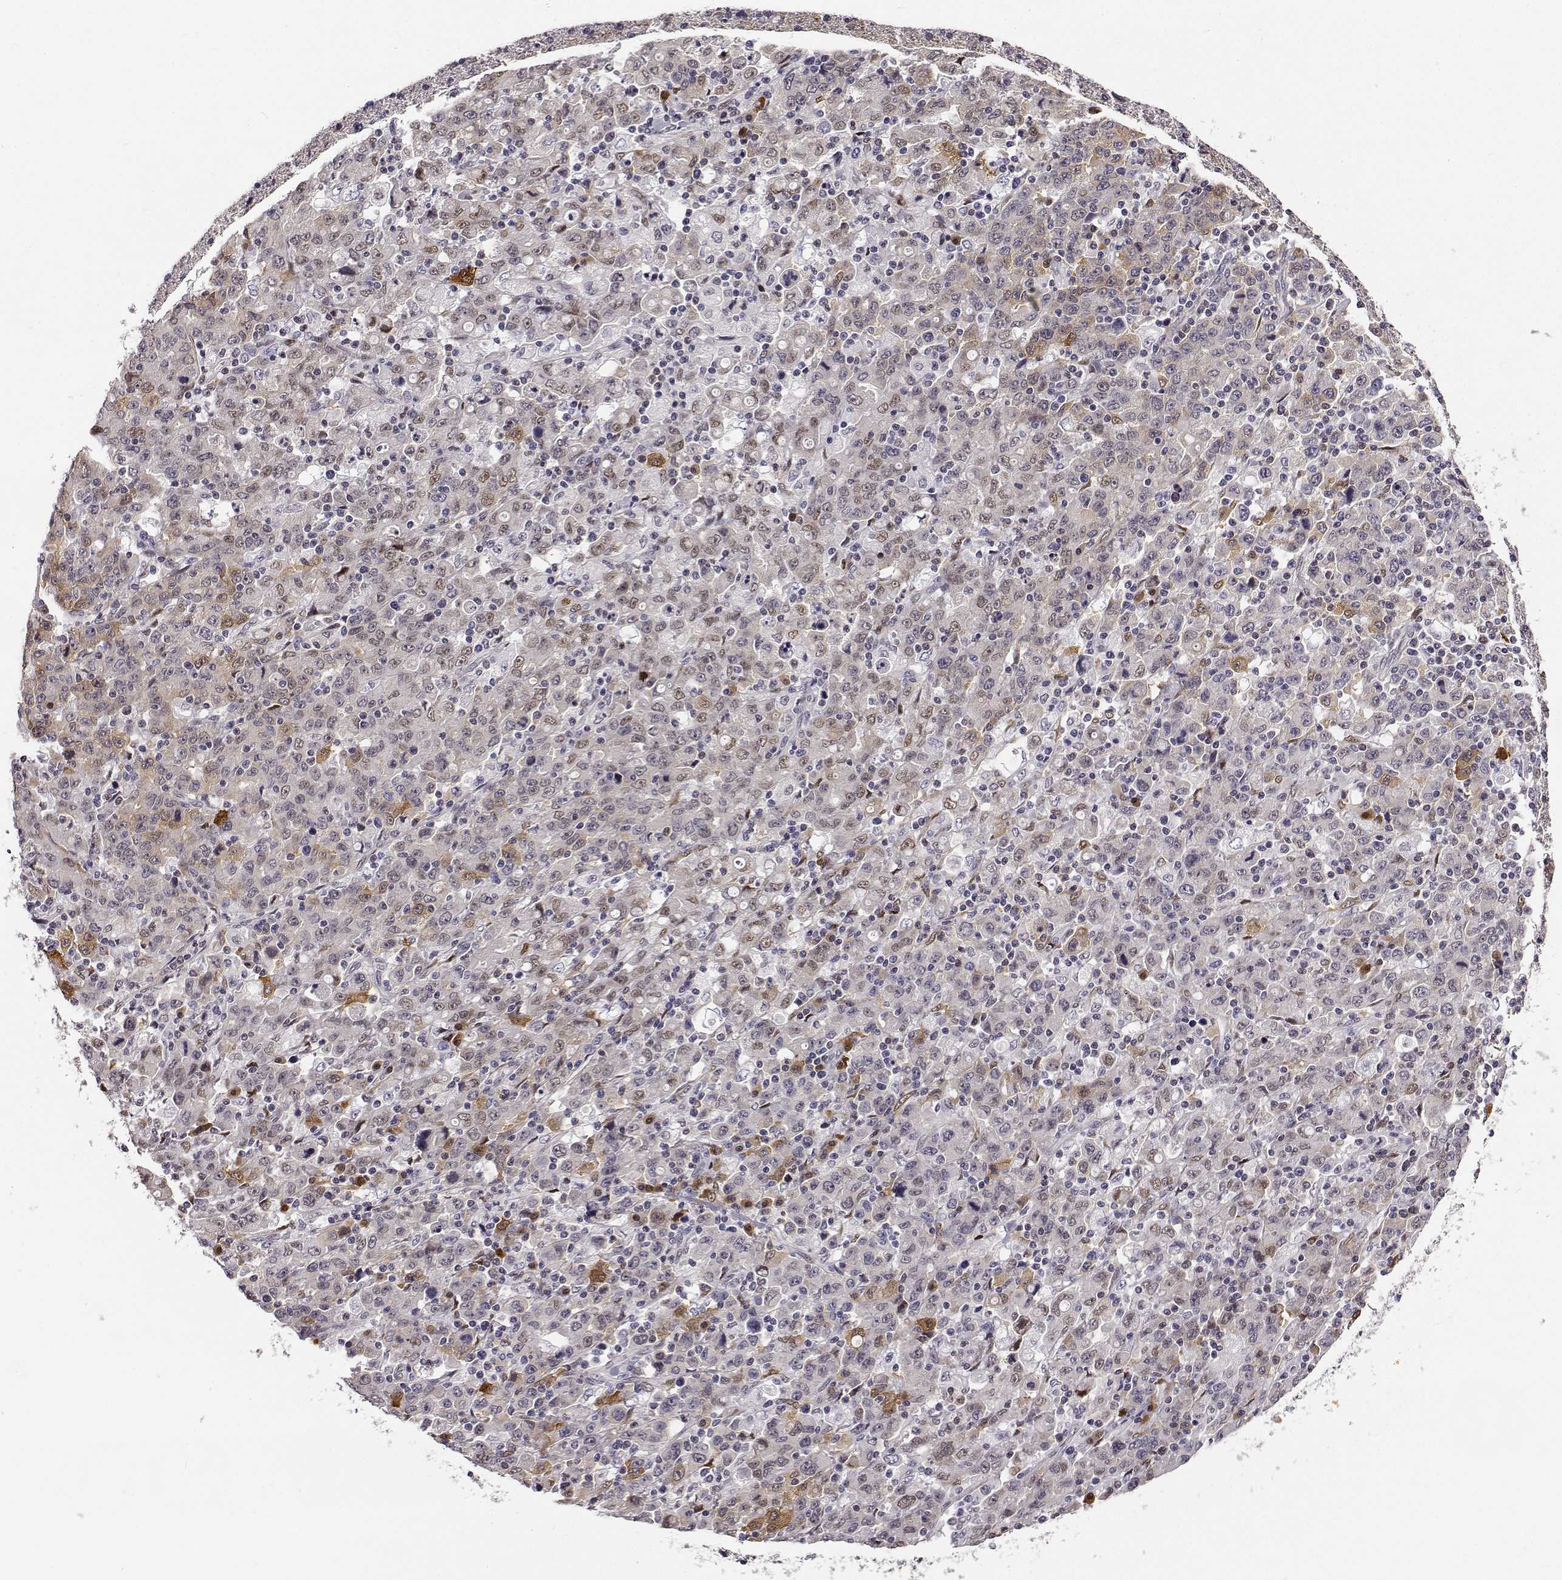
{"staining": {"intensity": "moderate", "quantity": "25%-75%", "location": "cytoplasmic/membranous"}, "tissue": "stomach cancer", "cell_type": "Tumor cells", "image_type": "cancer", "snomed": [{"axis": "morphology", "description": "Adenocarcinoma, NOS"}, {"axis": "topography", "description": "Stomach, upper"}], "caption": "Protein expression analysis of stomach cancer demonstrates moderate cytoplasmic/membranous staining in about 25%-75% of tumor cells. (brown staining indicates protein expression, while blue staining denotes nuclei).", "gene": "PHGDH", "patient": {"sex": "male", "age": 69}}